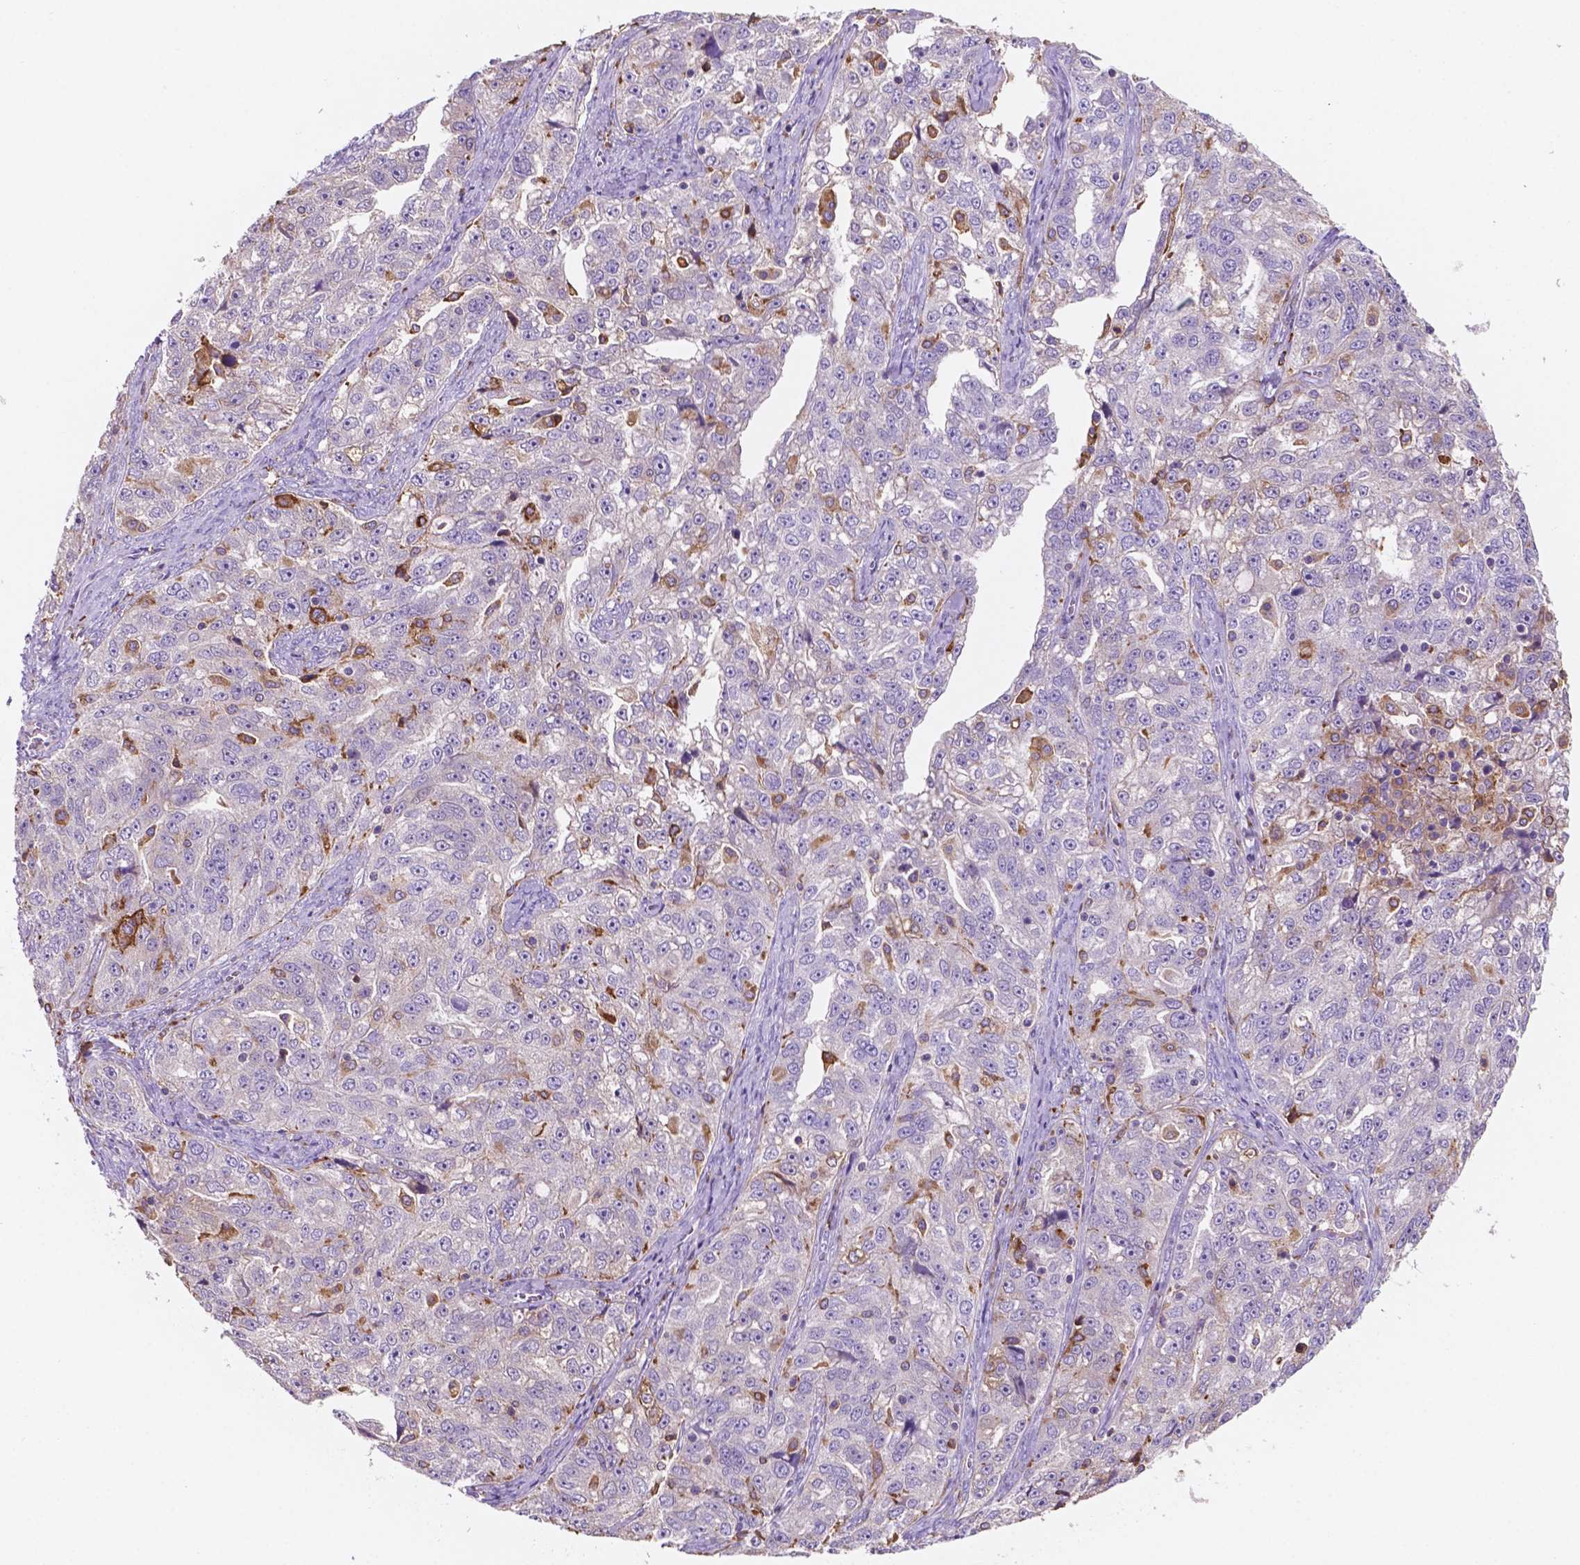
{"staining": {"intensity": "moderate", "quantity": "<25%", "location": "cytoplasmic/membranous"}, "tissue": "ovarian cancer", "cell_type": "Tumor cells", "image_type": "cancer", "snomed": [{"axis": "morphology", "description": "Cystadenocarcinoma, serous, NOS"}, {"axis": "topography", "description": "Ovary"}], "caption": "Tumor cells show low levels of moderate cytoplasmic/membranous staining in about <25% of cells in human ovarian cancer (serous cystadenocarcinoma).", "gene": "MKRN2OS", "patient": {"sex": "female", "age": 51}}